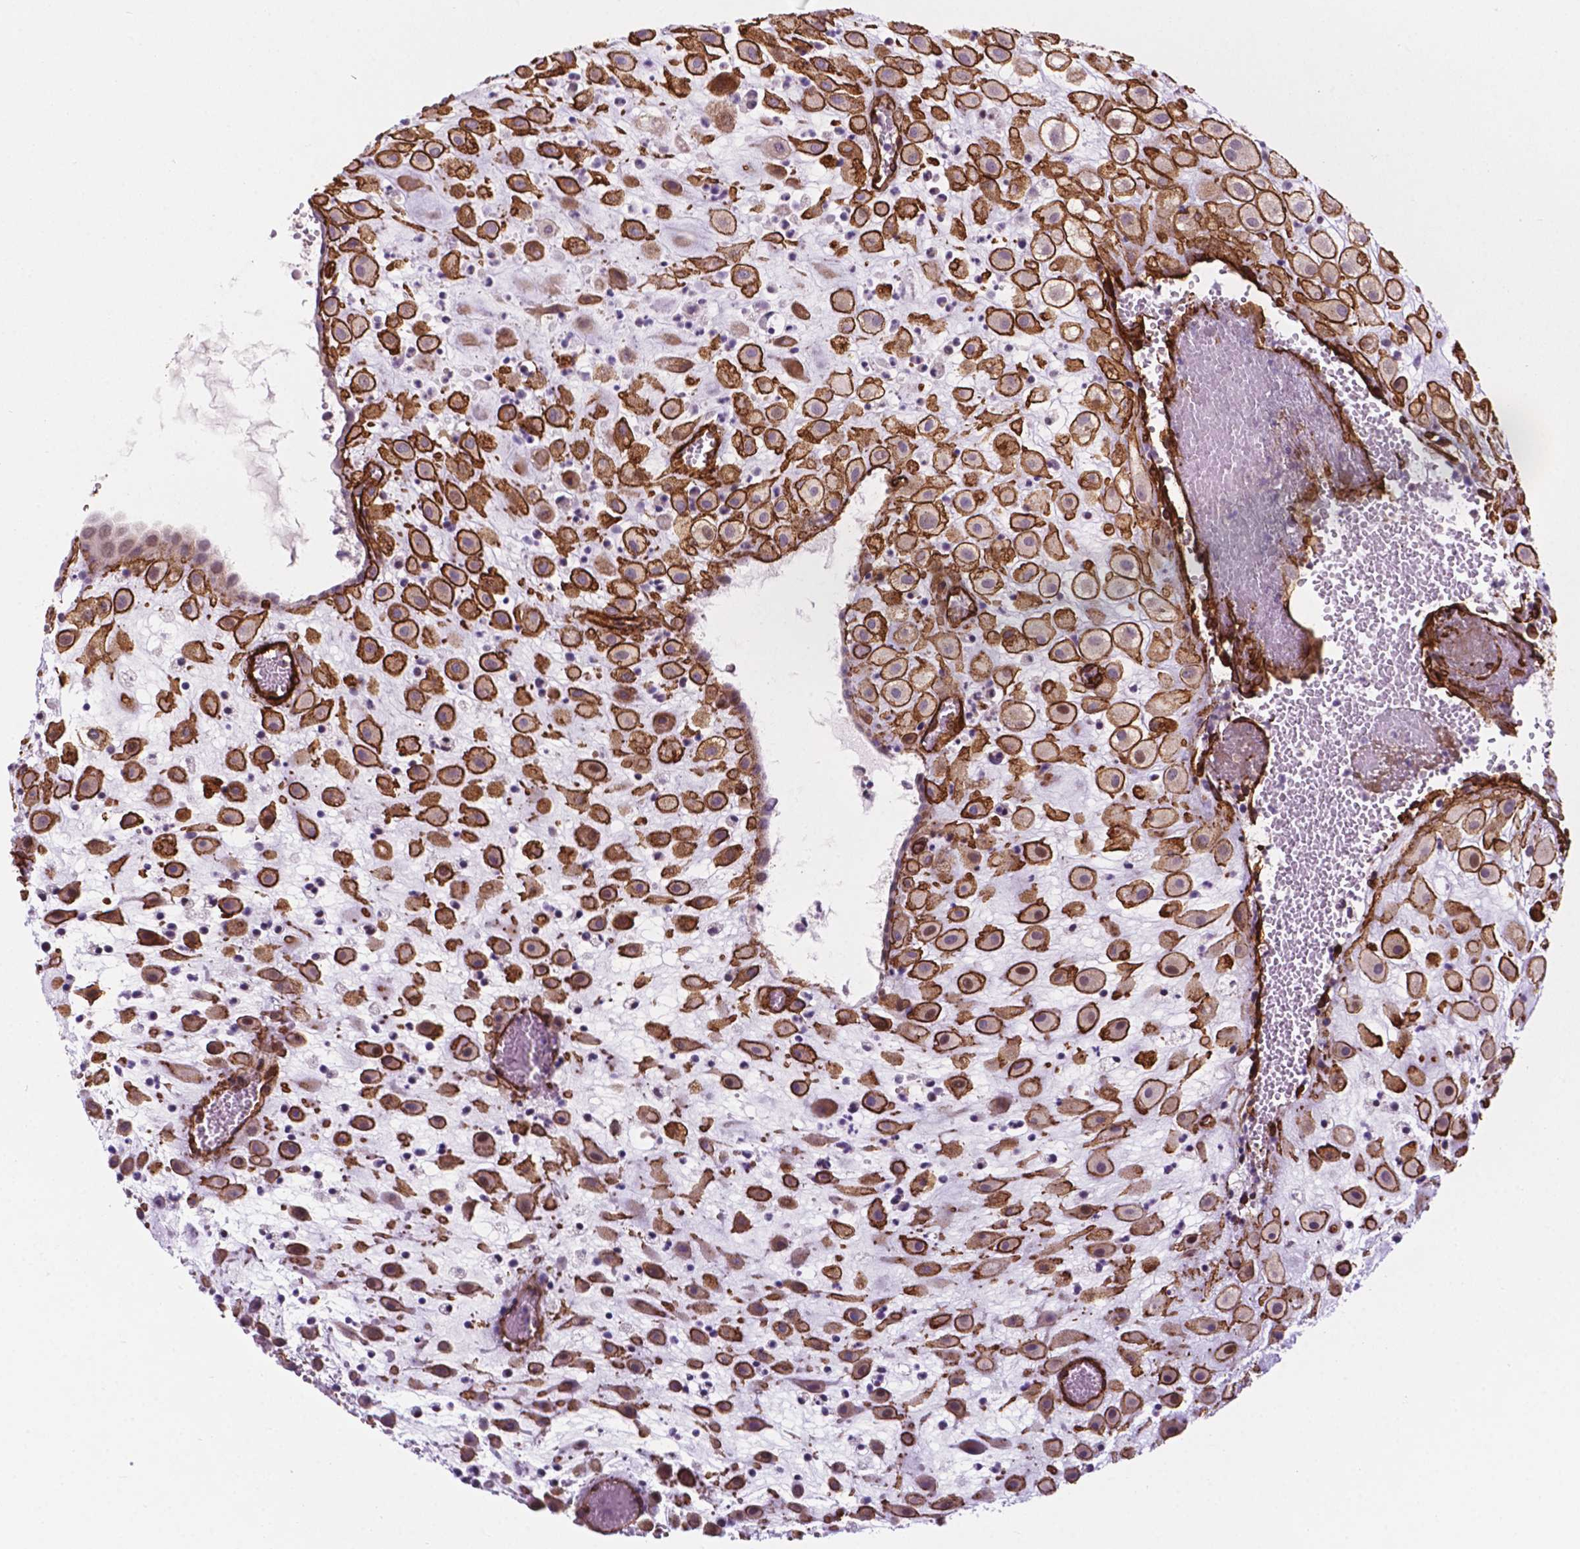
{"staining": {"intensity": "strong", "quantity": ">75%", "location": "cytoplasmic/membranous"}, "tissue": "placenta", "cell_type": "Decidual cells", "image_type": "normal", "snomed": [{"axis": "morphology", "description": "Normal tissue, NOS"}, {"axis": "topography", "description": "Placenta"}], "caption": "The immunohistochemical stain shows strong cytoplasmic/membranous positivity in decidual cells of normal placenta.", "gene": "EGFL8", "patient": {"sex": "female", "age": 24}}